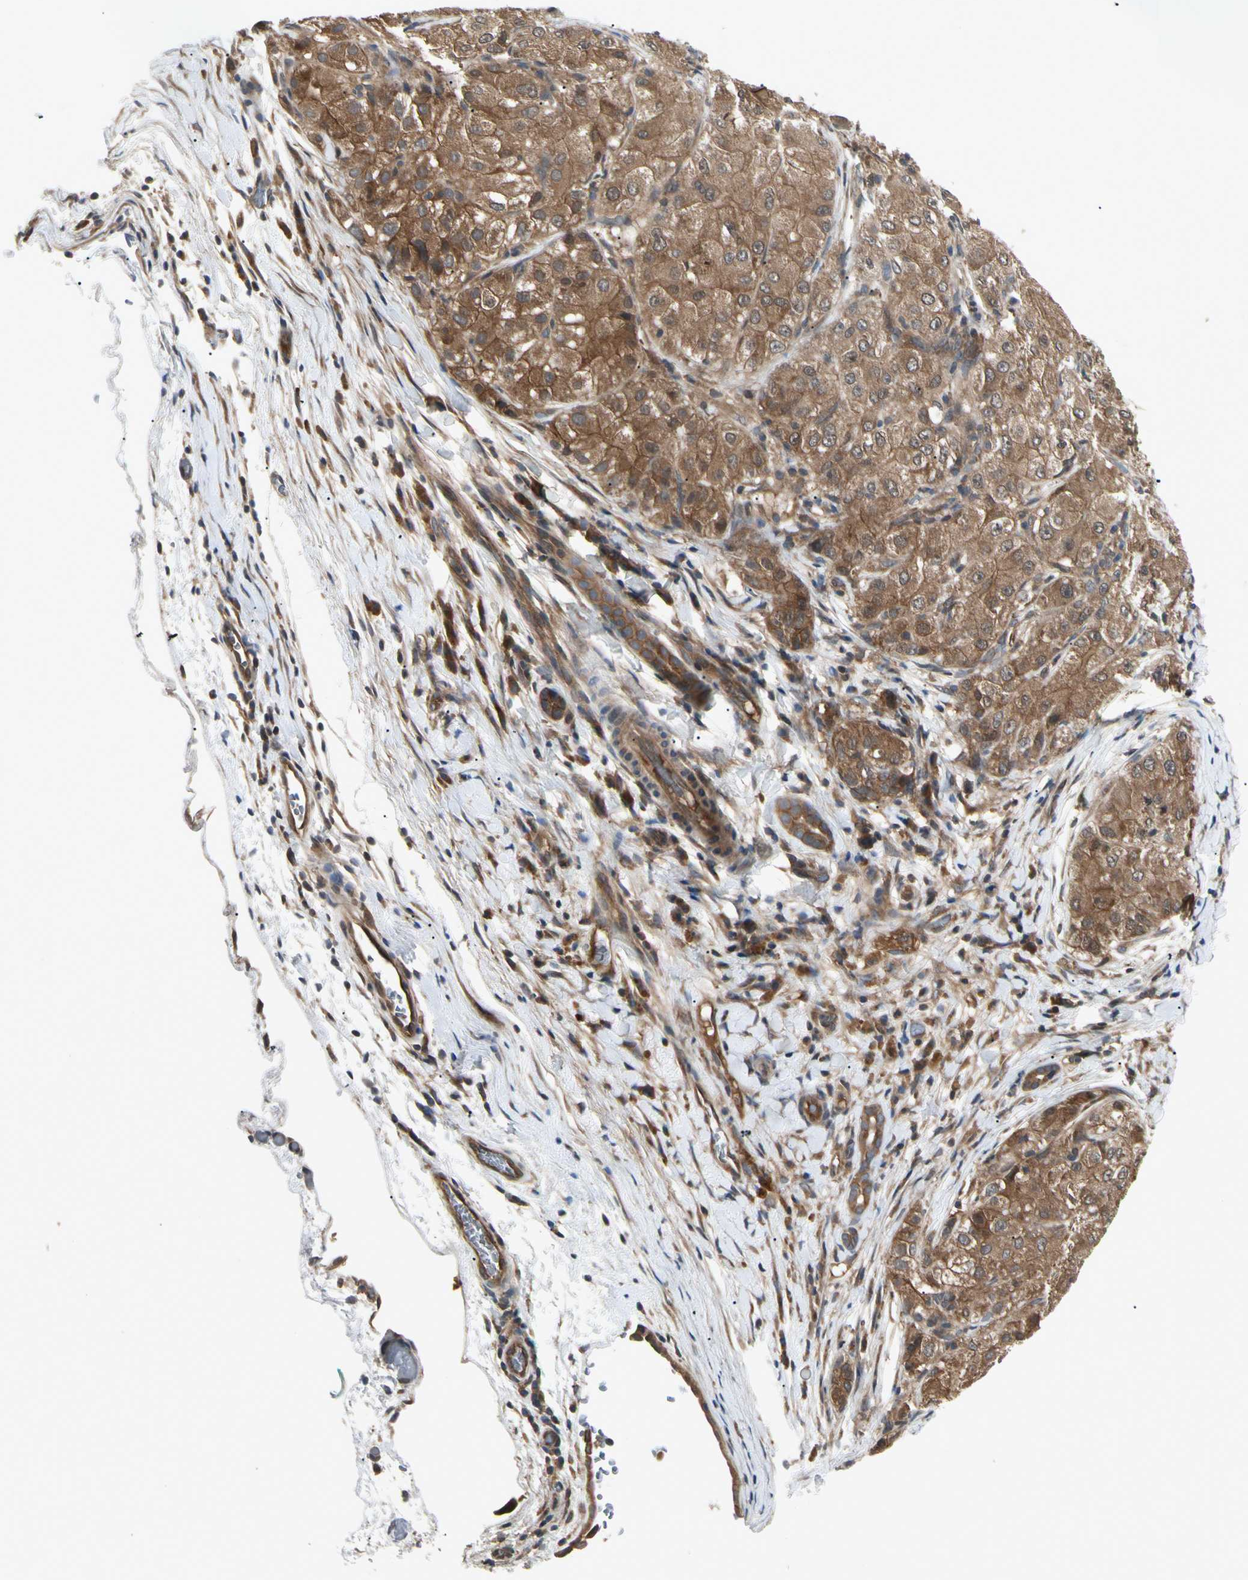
{"staining": {"intensity": "moderate", "quantity": ">75%", "location": "cytoplasmic/membranous"}, "tissue": "liver cancer", "cell_type": "Tumor cells", "image_type": "cancer", "snomed": [{"axis": "morphology", "description": "Carcinoma, Hepatocellular, NOS"}, {"axis": "topography", "description": "Liver"}], "caption": "Liver cancer stained with DAB immunohistochemistry shows medium levels of moderate cytoplasmic/membranous staining in approximately >75% of tumor cells.", "gene": "RNF14", "patient": {"sex": "male", "age": 80}}